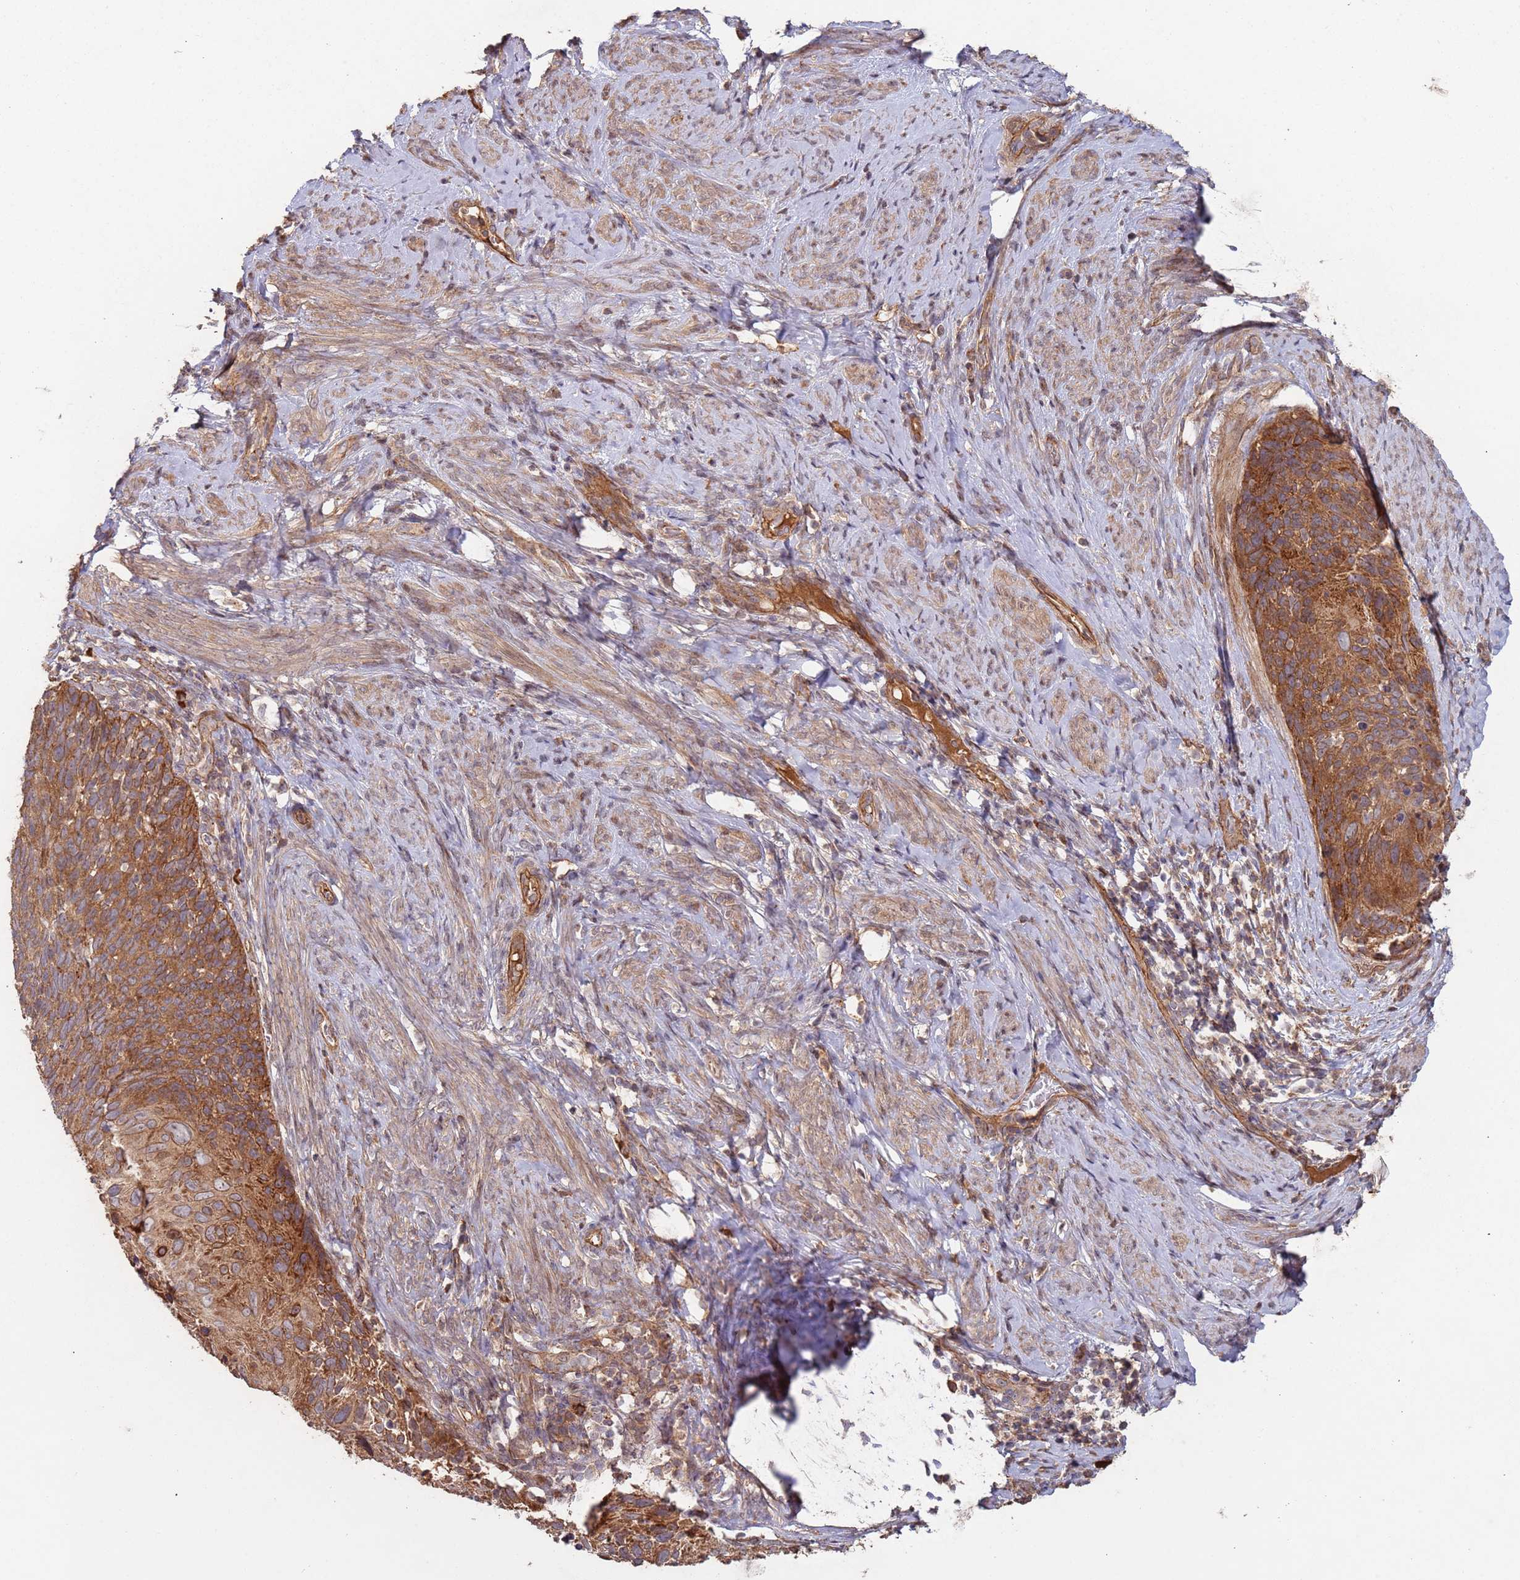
{"staining": {"intensity": "strong", "quantity": ">75%", "location": "cytoplasmic/membranous"}, "tissue": "cervical cancer", "cell_type": "Tumor cells", "image_type": "cancer", "snomed": [{"axis": "morphology", "description": "Squamous cell carcinoma, NOS"}, {"axis": "topography", "description": "Cervix"}], "caption": "Strong cytoplasmic/membranous expression for a protein is seen in approximately >75% of tumor cells of cervical cancer using immunohistochemistry.", "gene": "KANSL1L", "patient": {"sex": "female", "age": 80}}